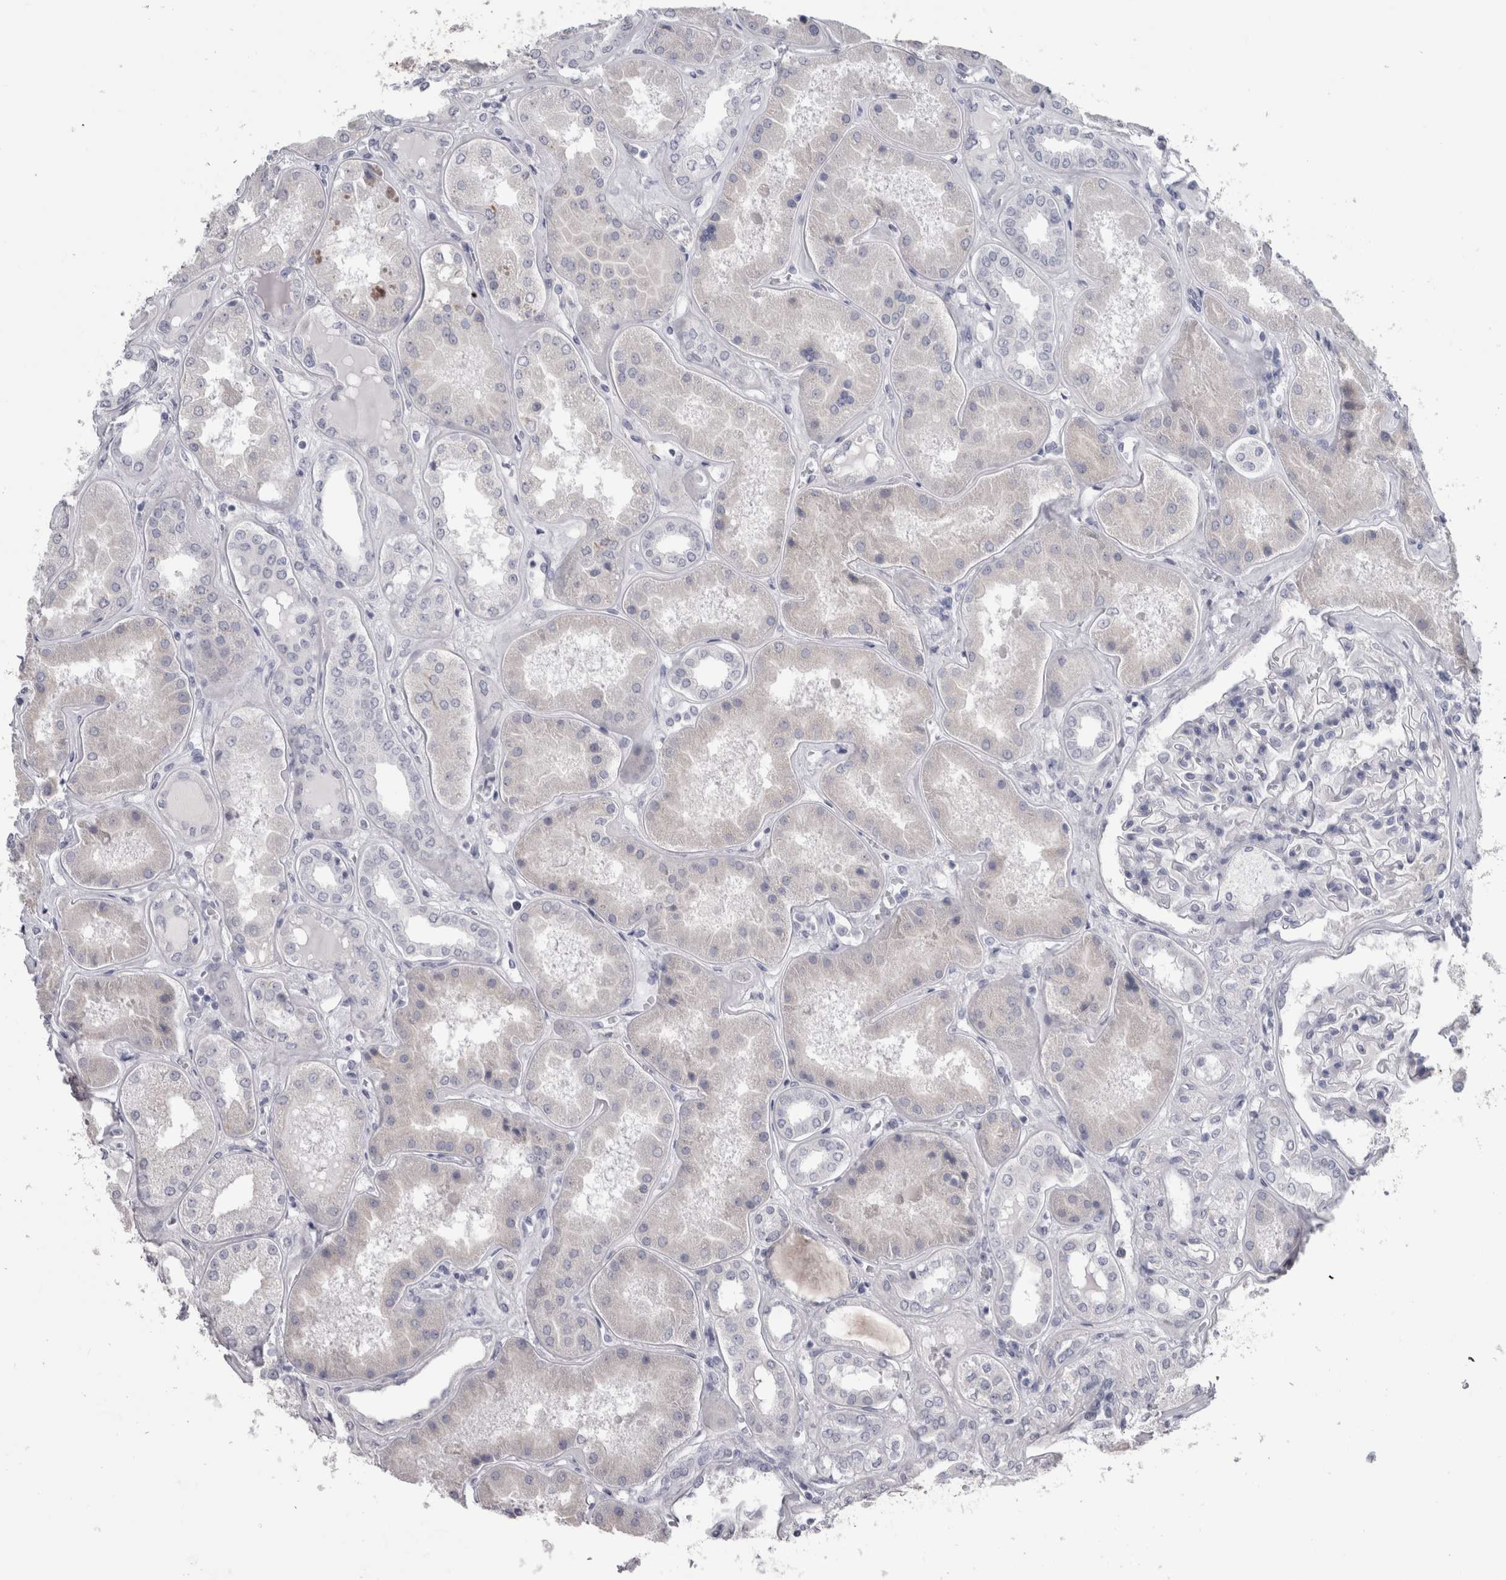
{"staining": {"intensity": "negative", "quantity": "none", "location": "none"}, "tissue": "kidney", "cell_type": "Cells in glomeruli", "image_type": "normal", "snomed": [{"axis": "morphology", "description": "Normal tissue, NOS"}, {"axis": "topography", "description": "Kidney"}], "caption": "There is no significant expression in cells in glomeruli of kidney.", "gene": "MSMB", "patient": {"sex": "female", "age": 56}}